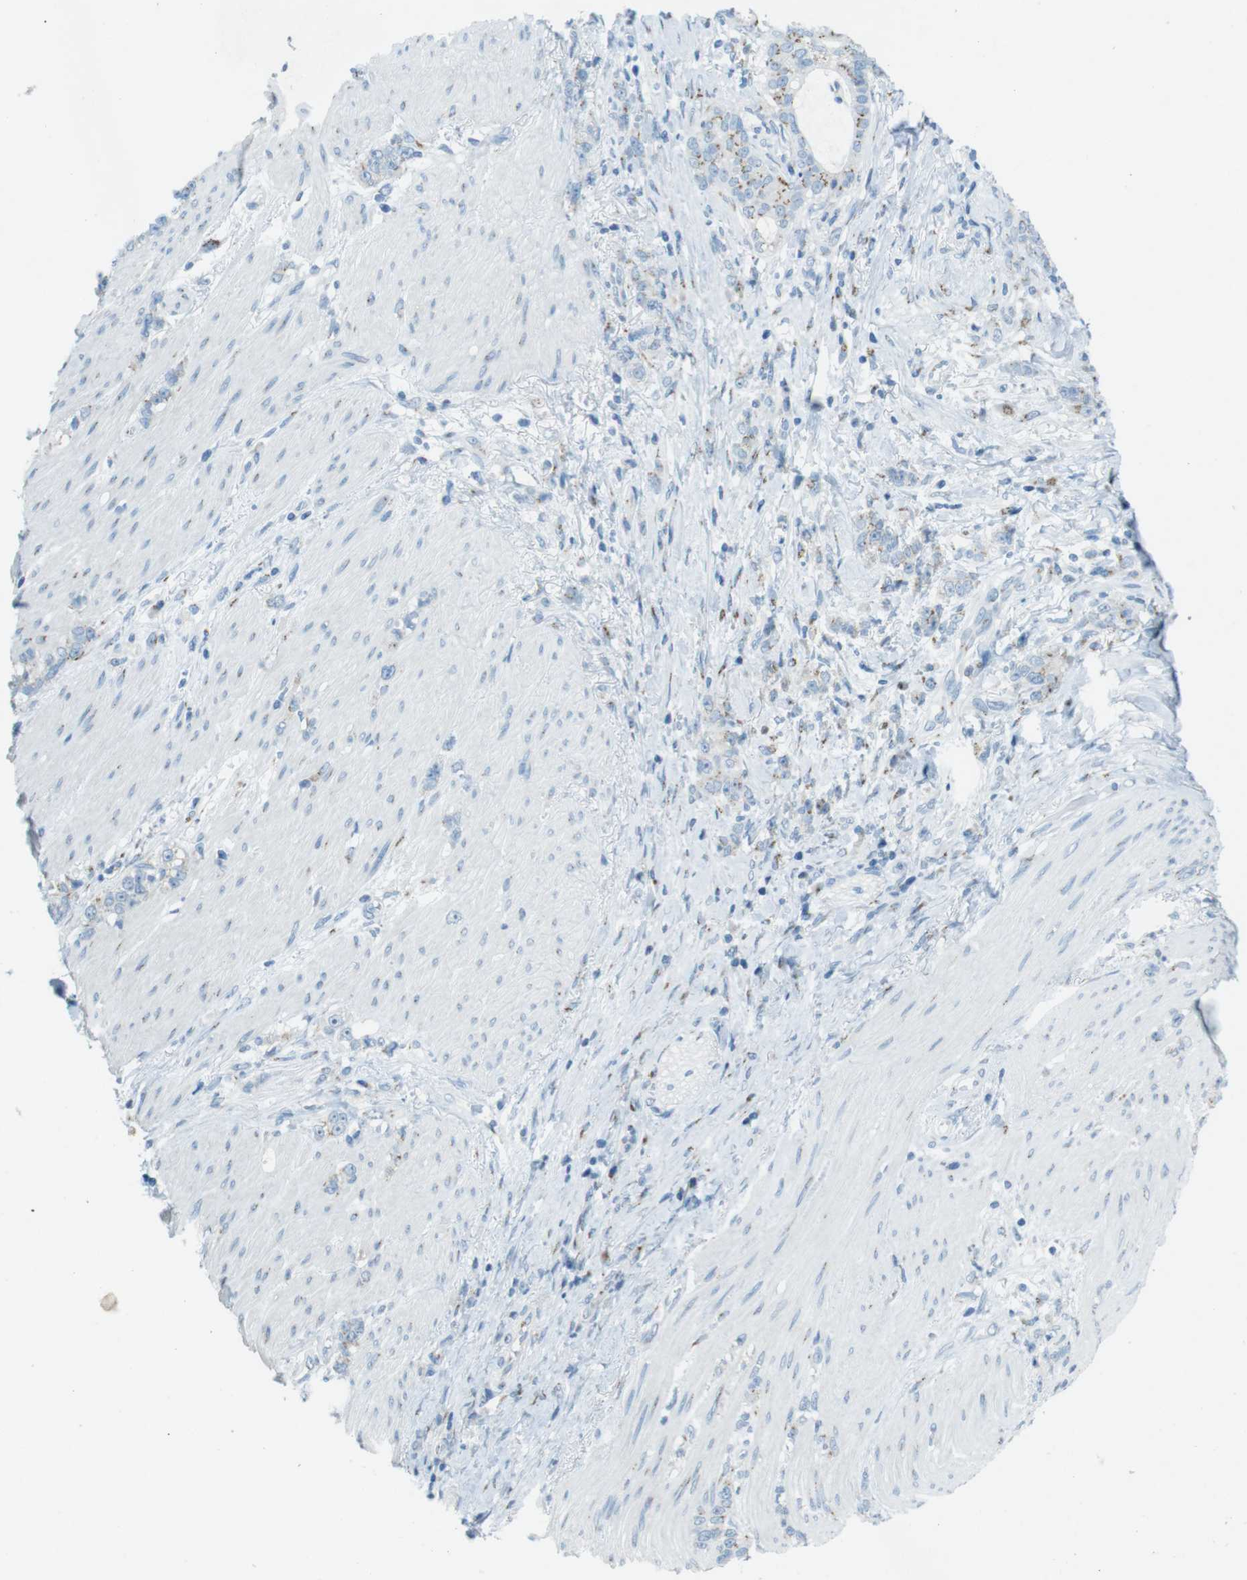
{"staining": {"intensity": "moderate", "quantity": "<25%", "location": "cytoplasmic/membranous"}, "tissue": "stomach cancer", "cell_type": "Tumor cells", "image_type": "cancer", "snomed": [{"axis": "morphology", "description": "Adenocarcinoma, NOS"}, {"axis": "topography", "description": "Stomach, lower"}], "caption": "Immunohistochemistry photomicrograph of stomach cancer (adenocarcinoma) stained for a protein (brown), which reveals low levels of moderate cytoplasmic/membranous positivity in about <25% of tumor cells.", "gene": "TXNDC15", "patient": {"sex": "male", "age": 88}}